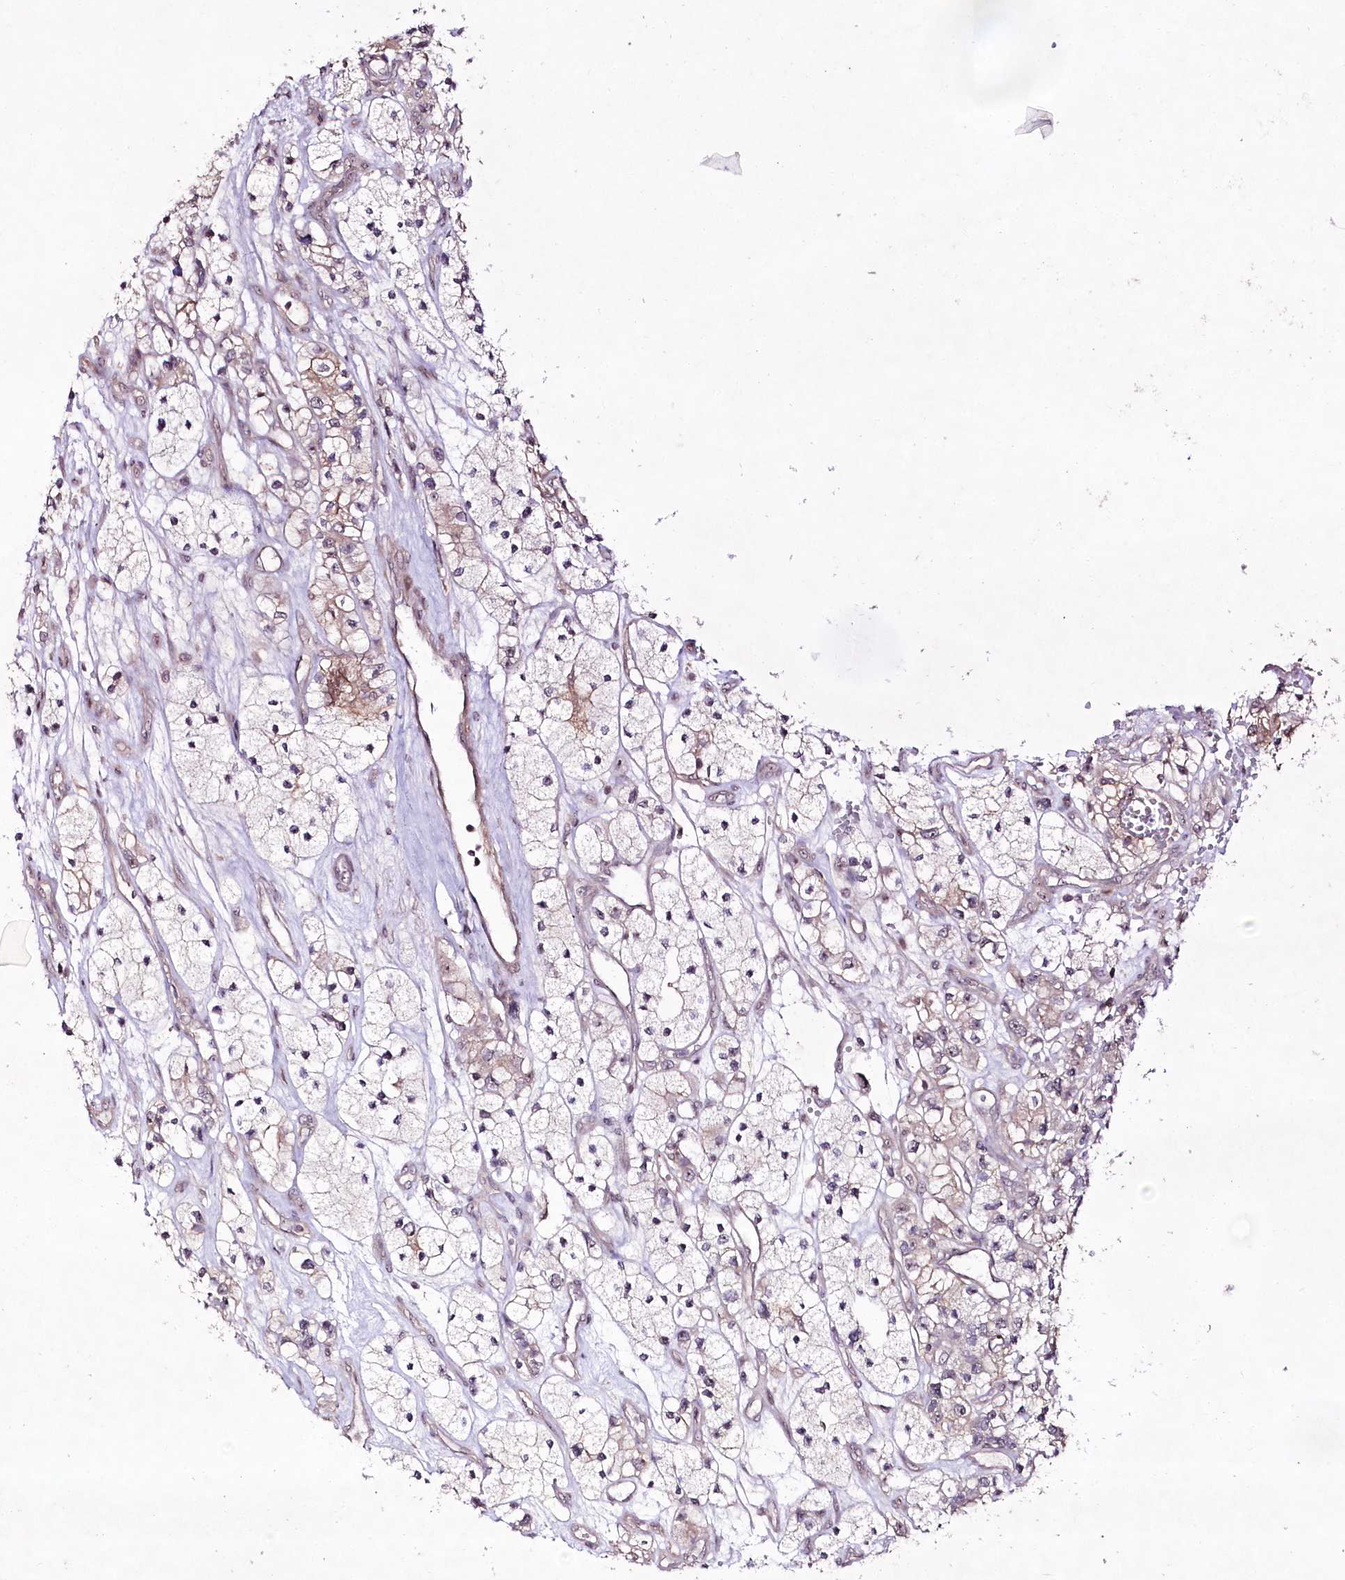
{"staining": {"intensity": "weak", "quantity": "<25%", "location": "cytoplasmic/membranous"}, "tissue": "renal cancer", "cell_type": "Tumor cells", "image_type": "cancer", "snomed": [{"axis": "morphology", "description": "Adenocarcinoma, NOS"}, {"axis": "topography", "description": "Kidney"}], "caption": "Immunohistochemistry (IHC) image of renal adenocarcinoma stained for a protein (brown), which displays no staining in tumor cells.", "gene": "CCDC59", "patient": {"sex": "female", "age": 57}}